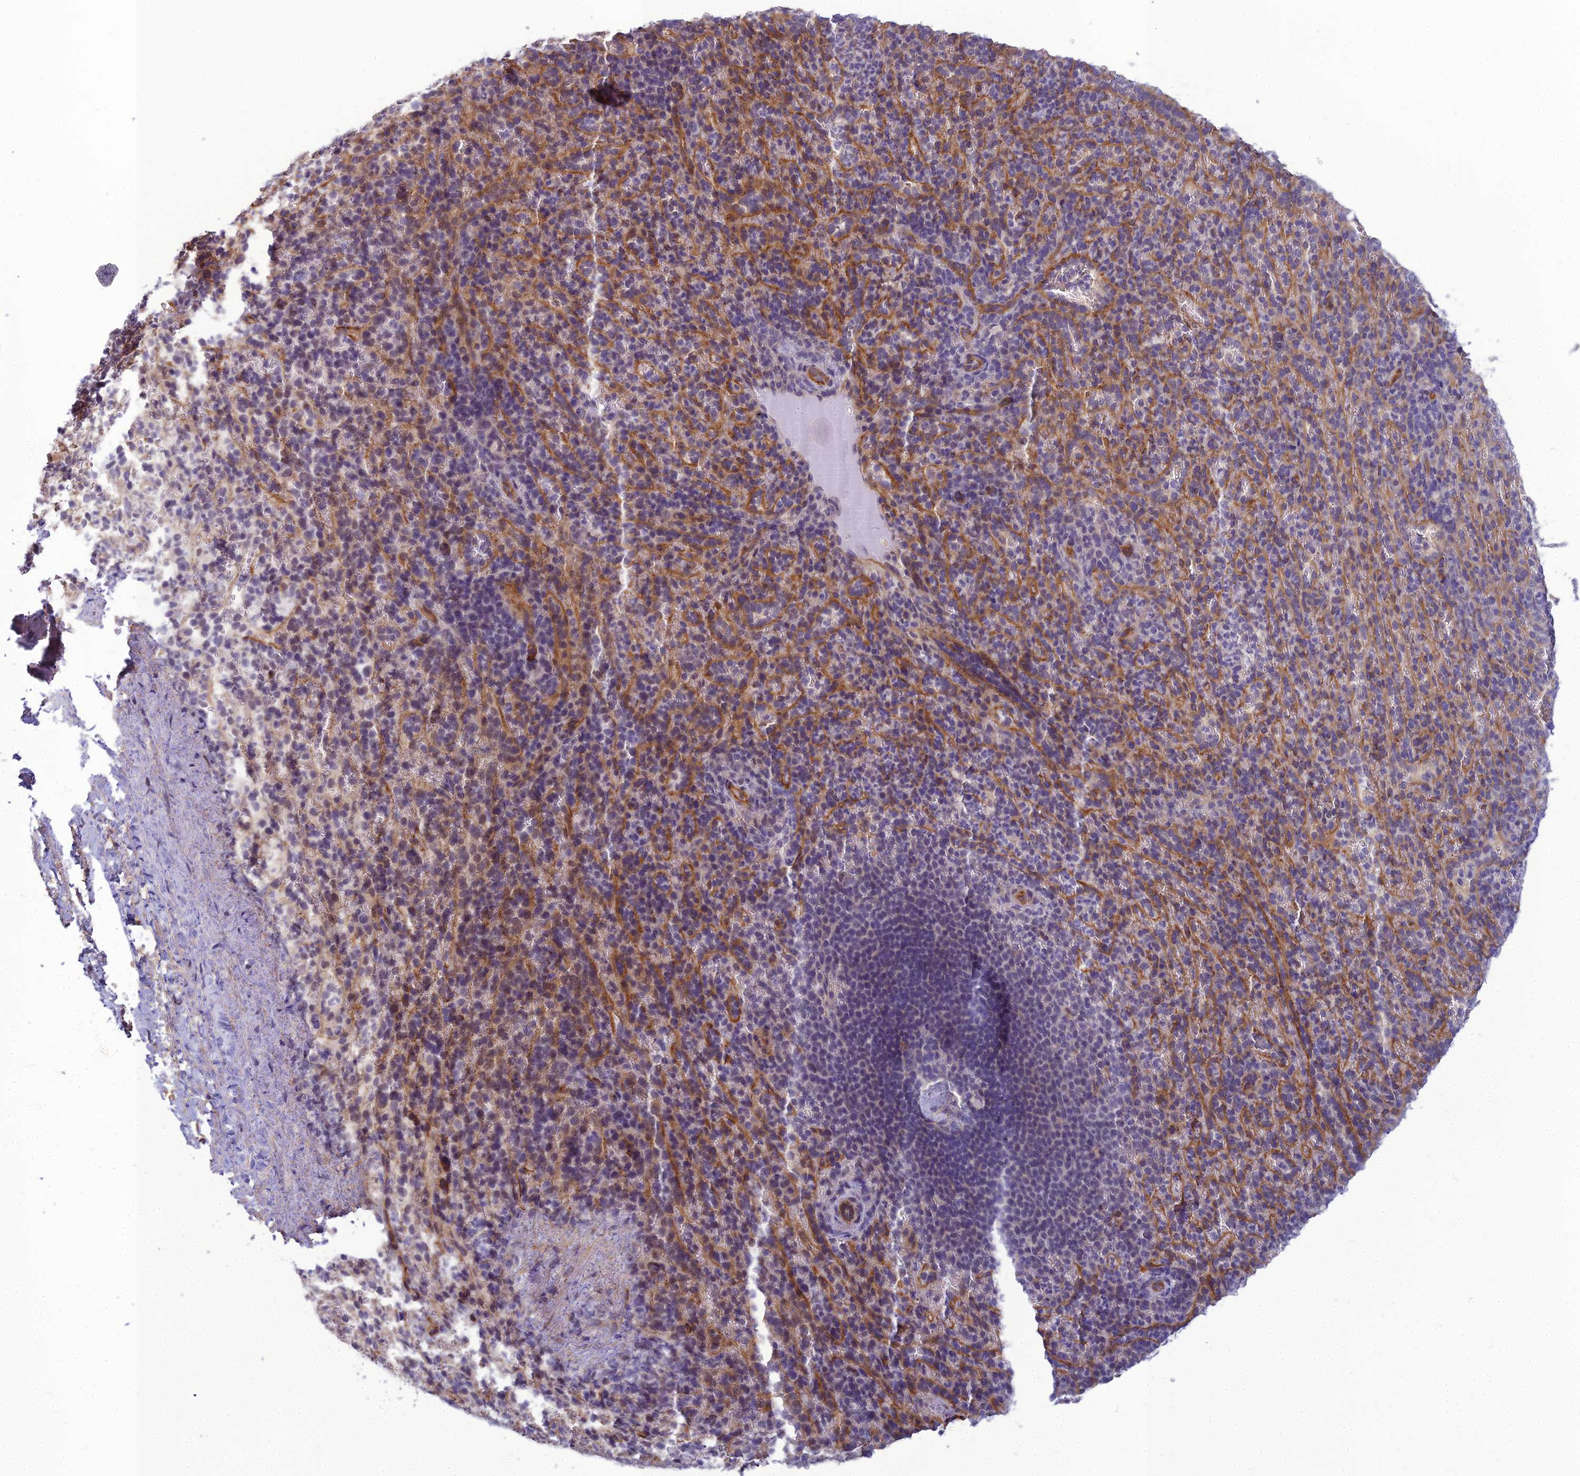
{"staining": {"intensity": "weak", "quantity": "<25%", "location": "nuclear"}, "tissue": "spleen", "cell_type": "Cells in red pulp", "image_type": "normal", "snomed": [{"axis": "morphology", "description": "Normal tissue, NOS"}, {"axis": "topography", "description": "Spleen"}], "caption": "Spleen was stained to show a protein in brown. There is no significant positivity in cells in red pulp. Nuclei are stained in blue.", "gene": "RGL3", "patient": {"sex": "female", "age": 21}}